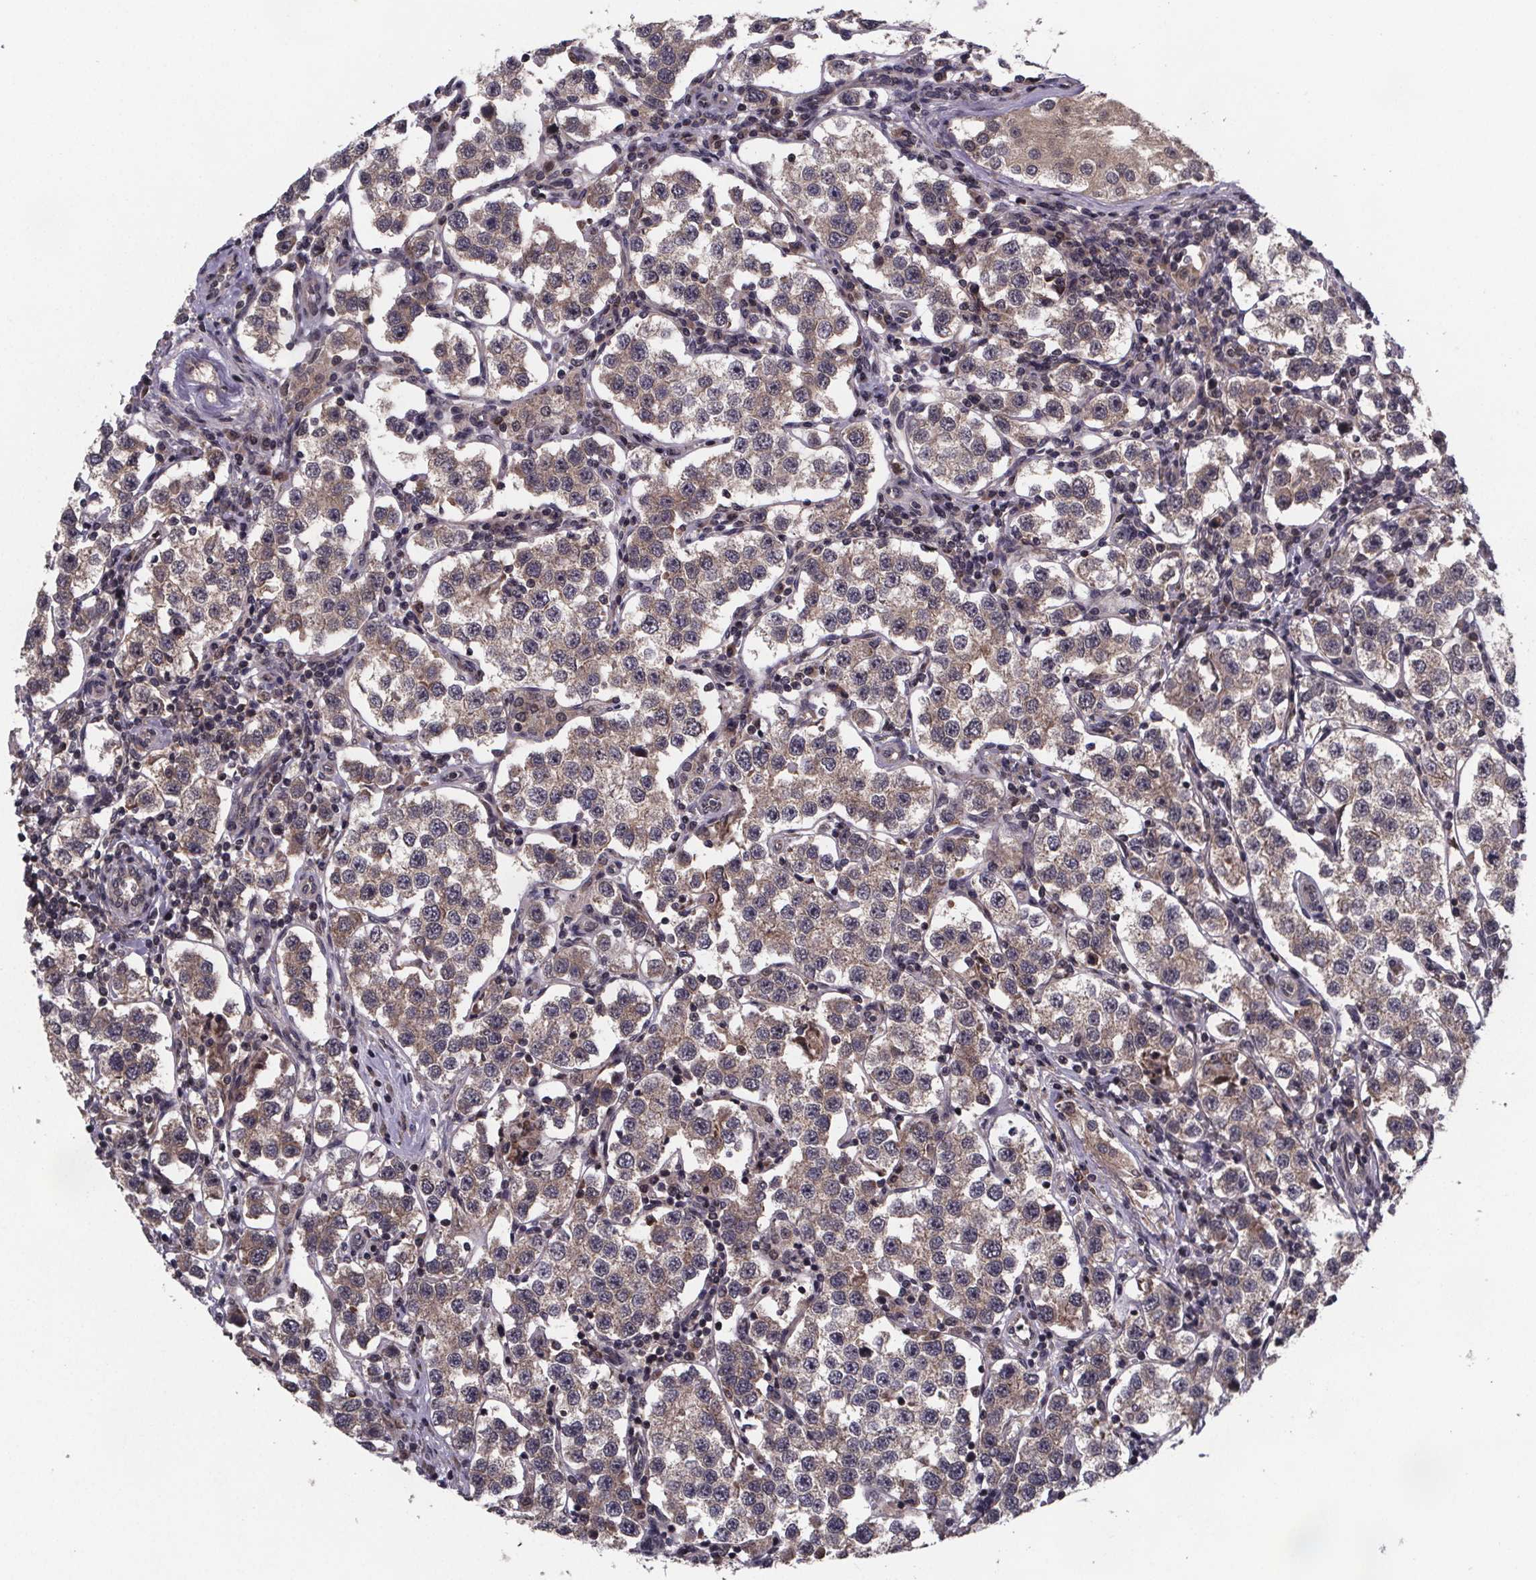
{"staining": {"intensity": "weak", "quantity": ">75%", "location": "cytoplasmic/membranous"}, "tissue": "testis cancer", "cell_type": "Tumor cells", "image_type": "cancer", "snomed": [{"axis": "morphology", "description": "Seminoma, NOS"}, {"axis": "topography", "description": "Testis"}], "caption": "High-power microscopy captured an IHC image of testis cancer (seminoma), revealing weak cytoplasmic/membranous expression in approximately >75% of tumor cells. Nuclei are stained in blue.", "gene": "FN3KRP", "patient": {"sex": "male", "age": 37}}